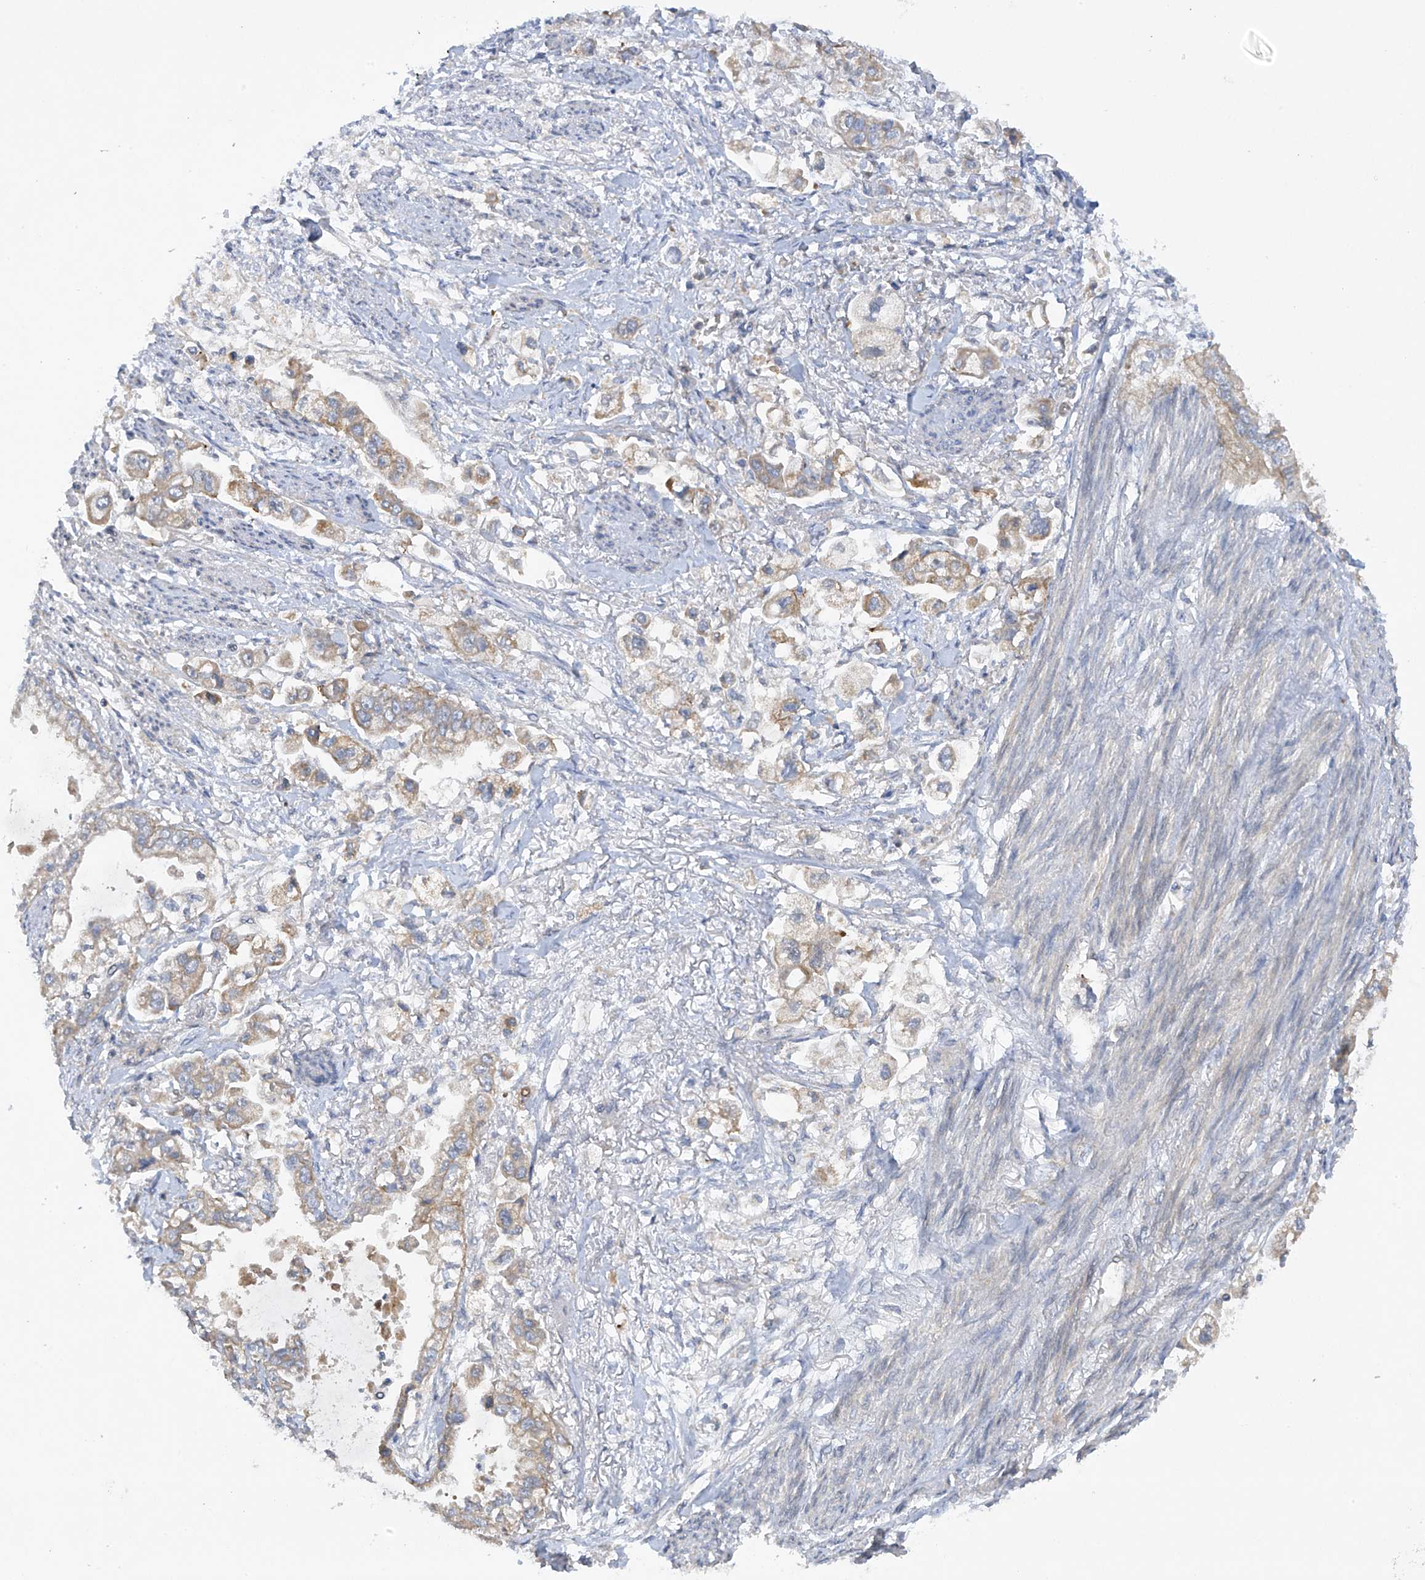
{"staining": {"intensity": "weak", "quantity": "25%-75%", "location": "cytoplasmic/membranous"}, "tissue": "stomach cancer", "cell_type": "Tumor cells", "image_type": "cancer", "snomed": [{"axis": "morphology", "description": "Adenocarcinoma, NOS"}, {"axis": "topography", "description": "Stomach"}], "caption": "This histopathology image demonstrates adenocarcinoma (stomach) stained with immunohistochemistry (IHC) to label a protein in brown. The cytoplasmic/membranous of tumor cells show weak positivity for the protein. Nuclei are counter-stained blue.", "gene": "METTL18", "patient": {"sex": "male", "age": 62}}